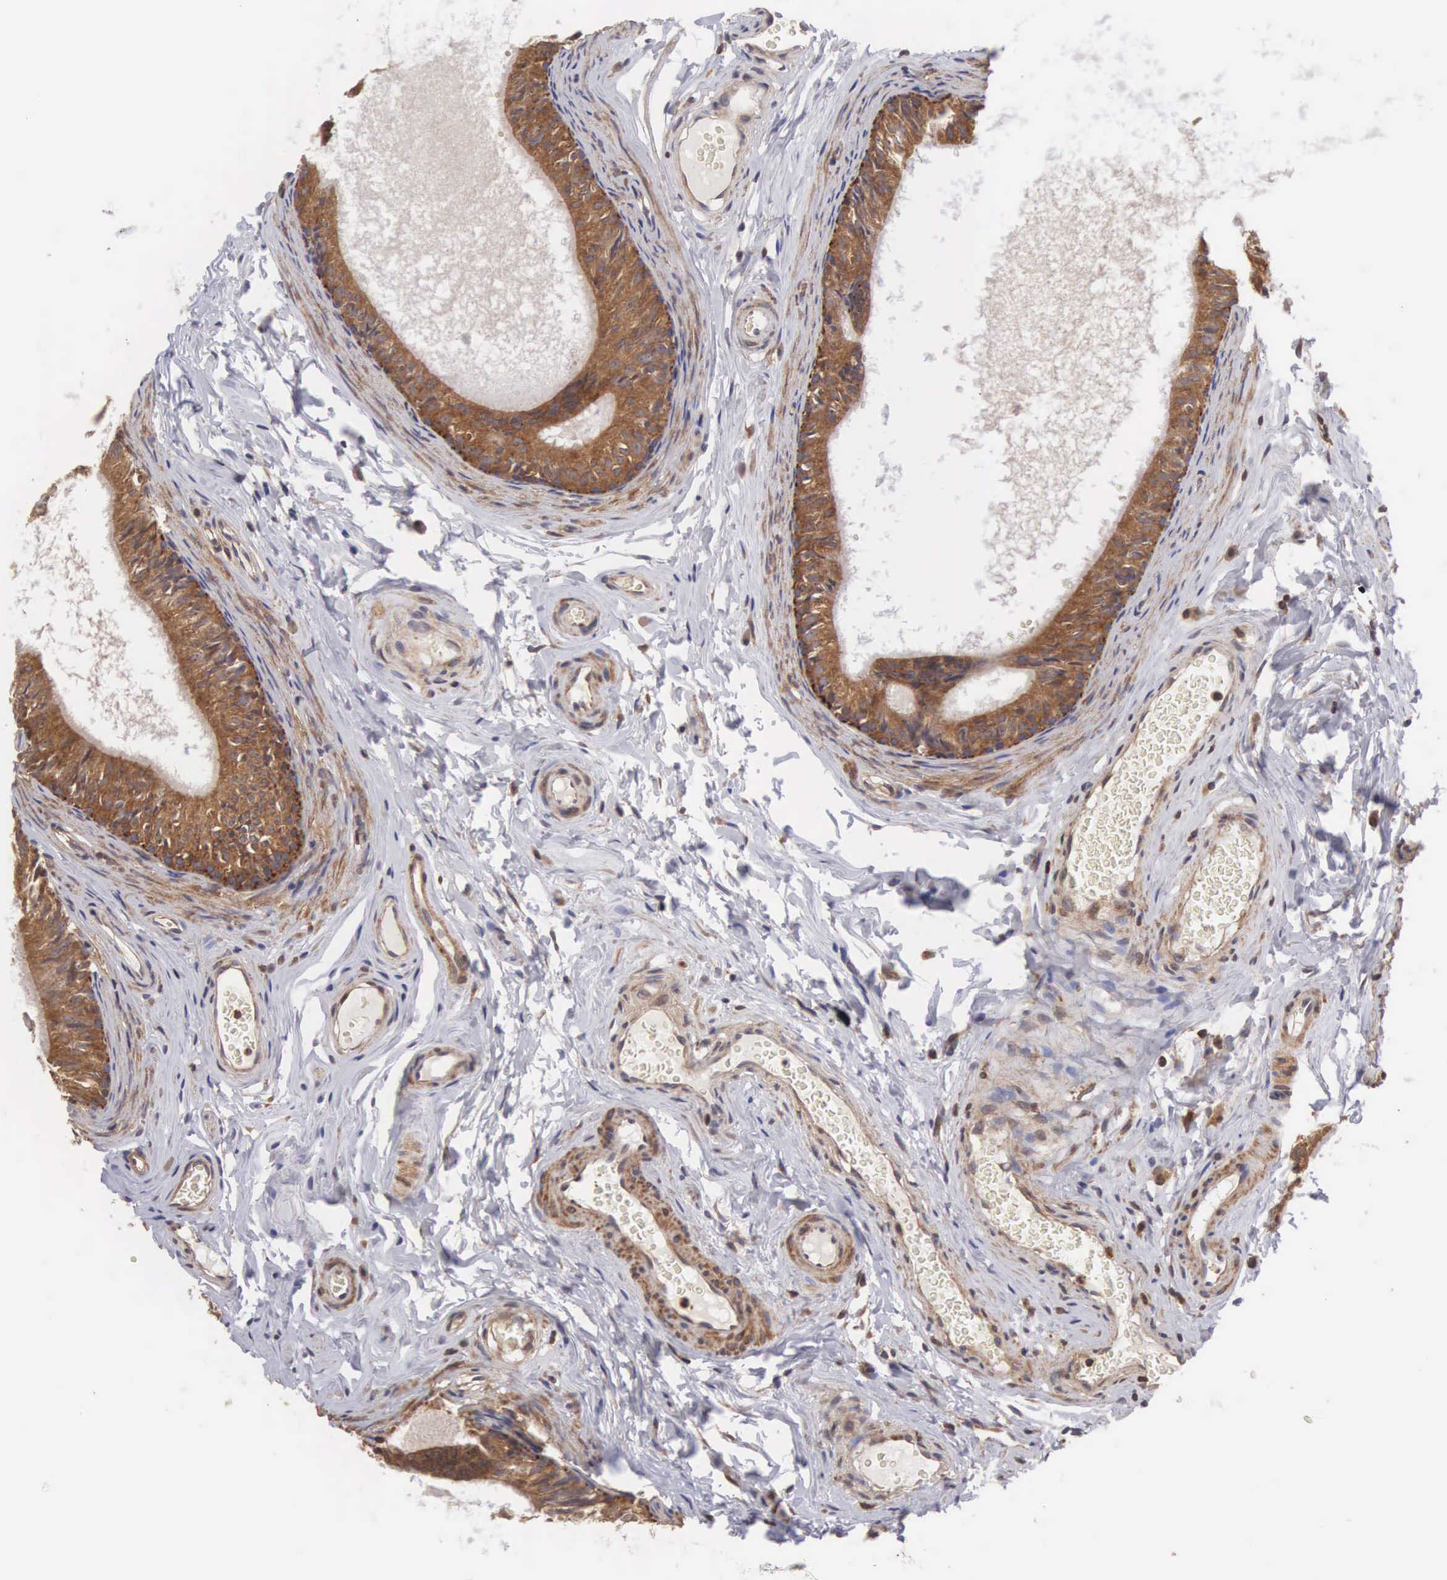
{"staining": {"intensity": "strong", "quantity": ">75%", "location": "cytoplasmic/membranous"}, "tissue": "epididymis", "cell_type": "Glandular cells", "image_type": "normal", "snomed": [{"axis": "morphology", "description": "Normal tissue, NOS"}, {"axis": "topography", "description": "Epididymis"}], "caption": "Immunohistochemistry (IHC) histopathology image of normal epididymis: human epididymis stained using immunohistochemistry demonstrates high levels of strong protein expression localized specifically in the cytoplasmic/membranous of glandular cells, appearing as a cytoplasmic/membranous brown color.", "gene": "DHRS1", "patient": {"sex": "male", "age": 23}}